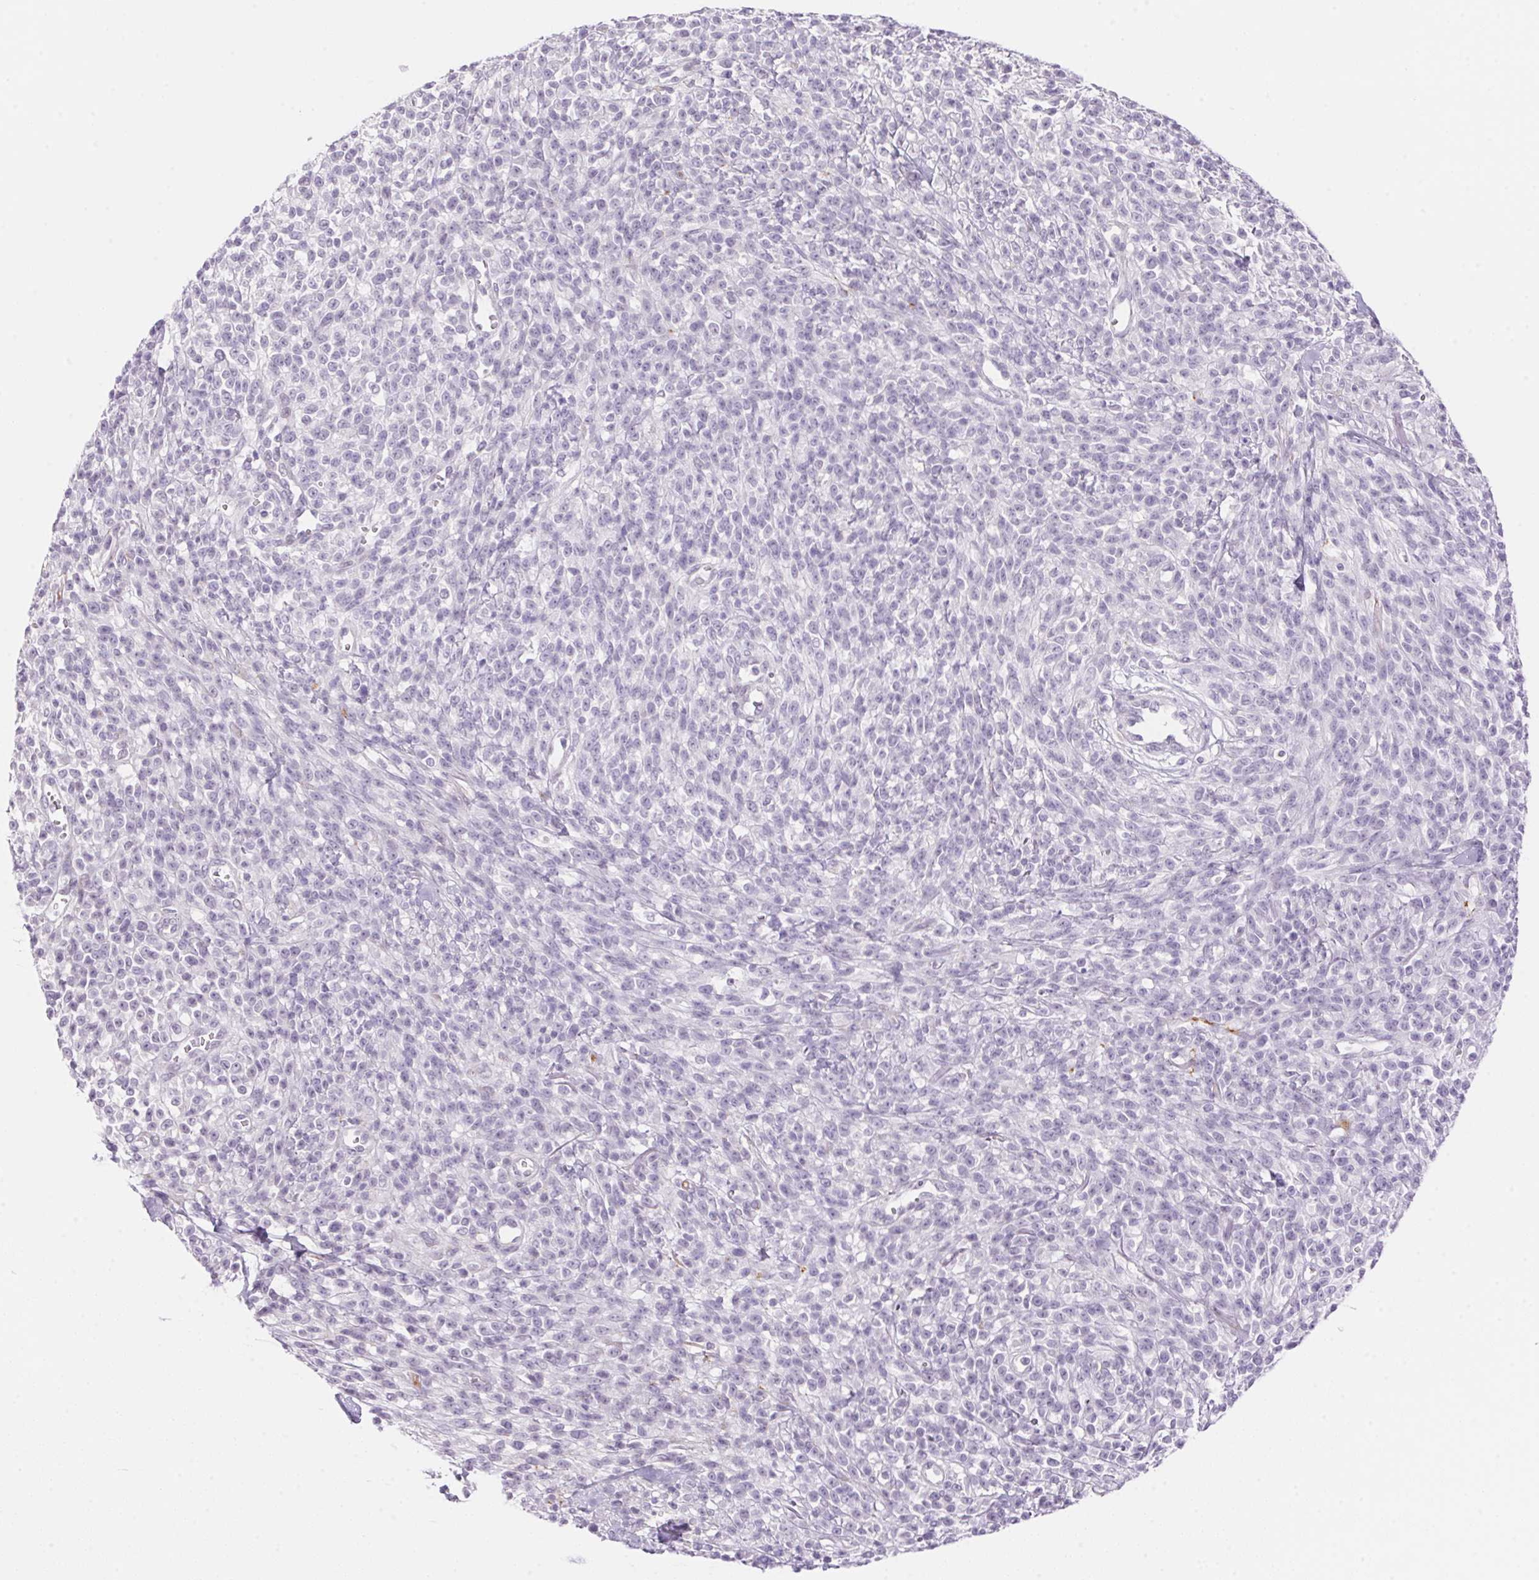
{"staining": {"intensity": "negative", "quantity": "none", "location": "none"}, "tissue": "melanoma", "cell_type": "Tumor cells", "image_type": "cancer", "snomed": [{"axis": "morphology", "description": "Malignant melanoma, NOS"}, {"axis": "topography", "description": "Skin"}, {"axis": "topography", "description": "Skin of trunk"}], "caption": "DAB immunohistochemical staining of malignant melanoma displays no significant staining in tumor cells.", "gene": "TEKT1", "patient": {"sex": "male", "age": 74}}